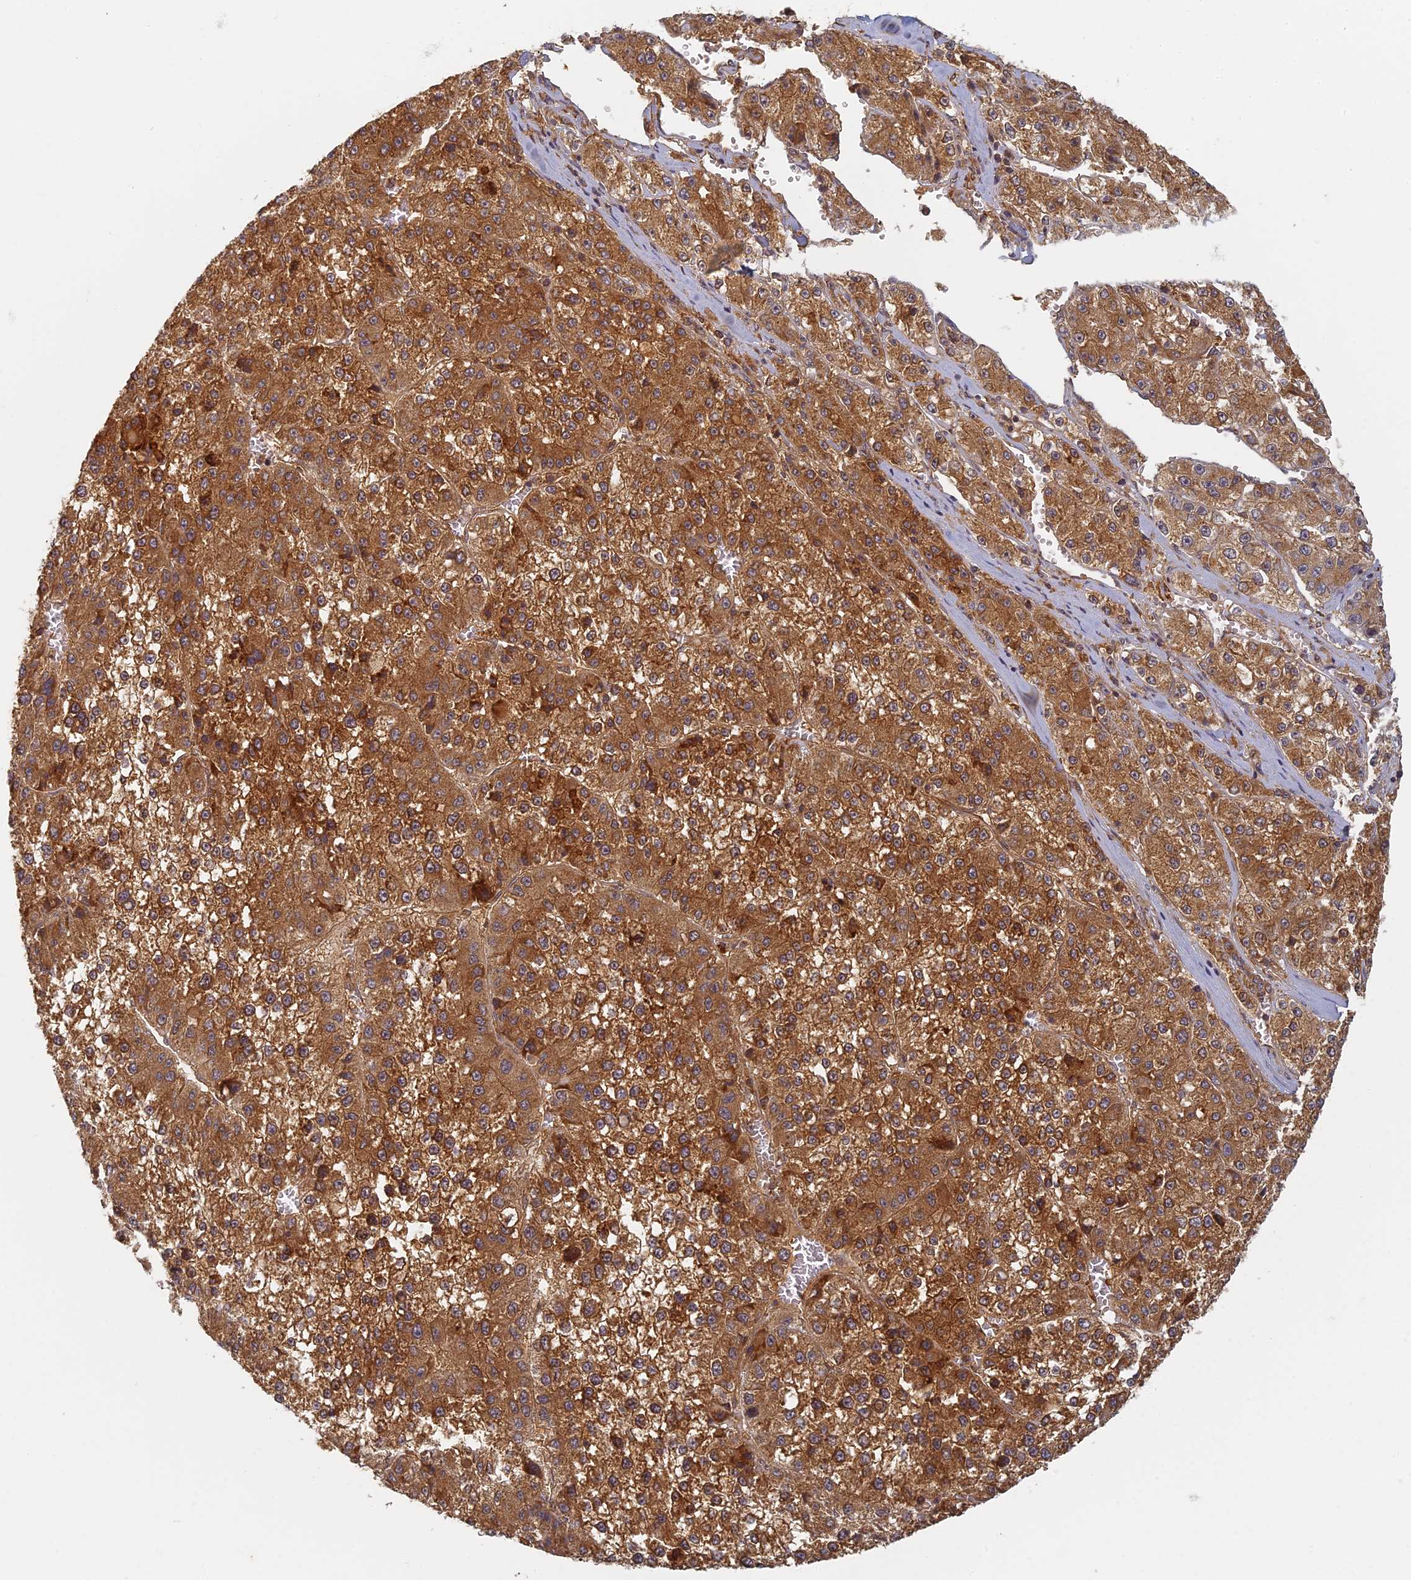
{"staining": {"intensity": "strong", "quantity": ">75%", "location": "cytoplasmic/membranous"}, "tissue": "liver cancer", "cell_type": "Tumor cells", "image_type": "cancer", "snomed": [{"axis": "morphology", "description": "Carcinoma, Hepatocellular, NOS"}, {"axis": "topography", "description": "Liver"}], "caption": "An immunohistochemistry micrograph of tumor tissue is shown. Protein staining in brown highlights strong cytoplasmic/membranous positivity in liver cancer (hepatocellular carcinoma) within tumor cells. (DAB IHC, brown staining for protein, blue staining for nuclei).", "gene": "INO80D", "patient": {"sex": "female", "age": 73}}